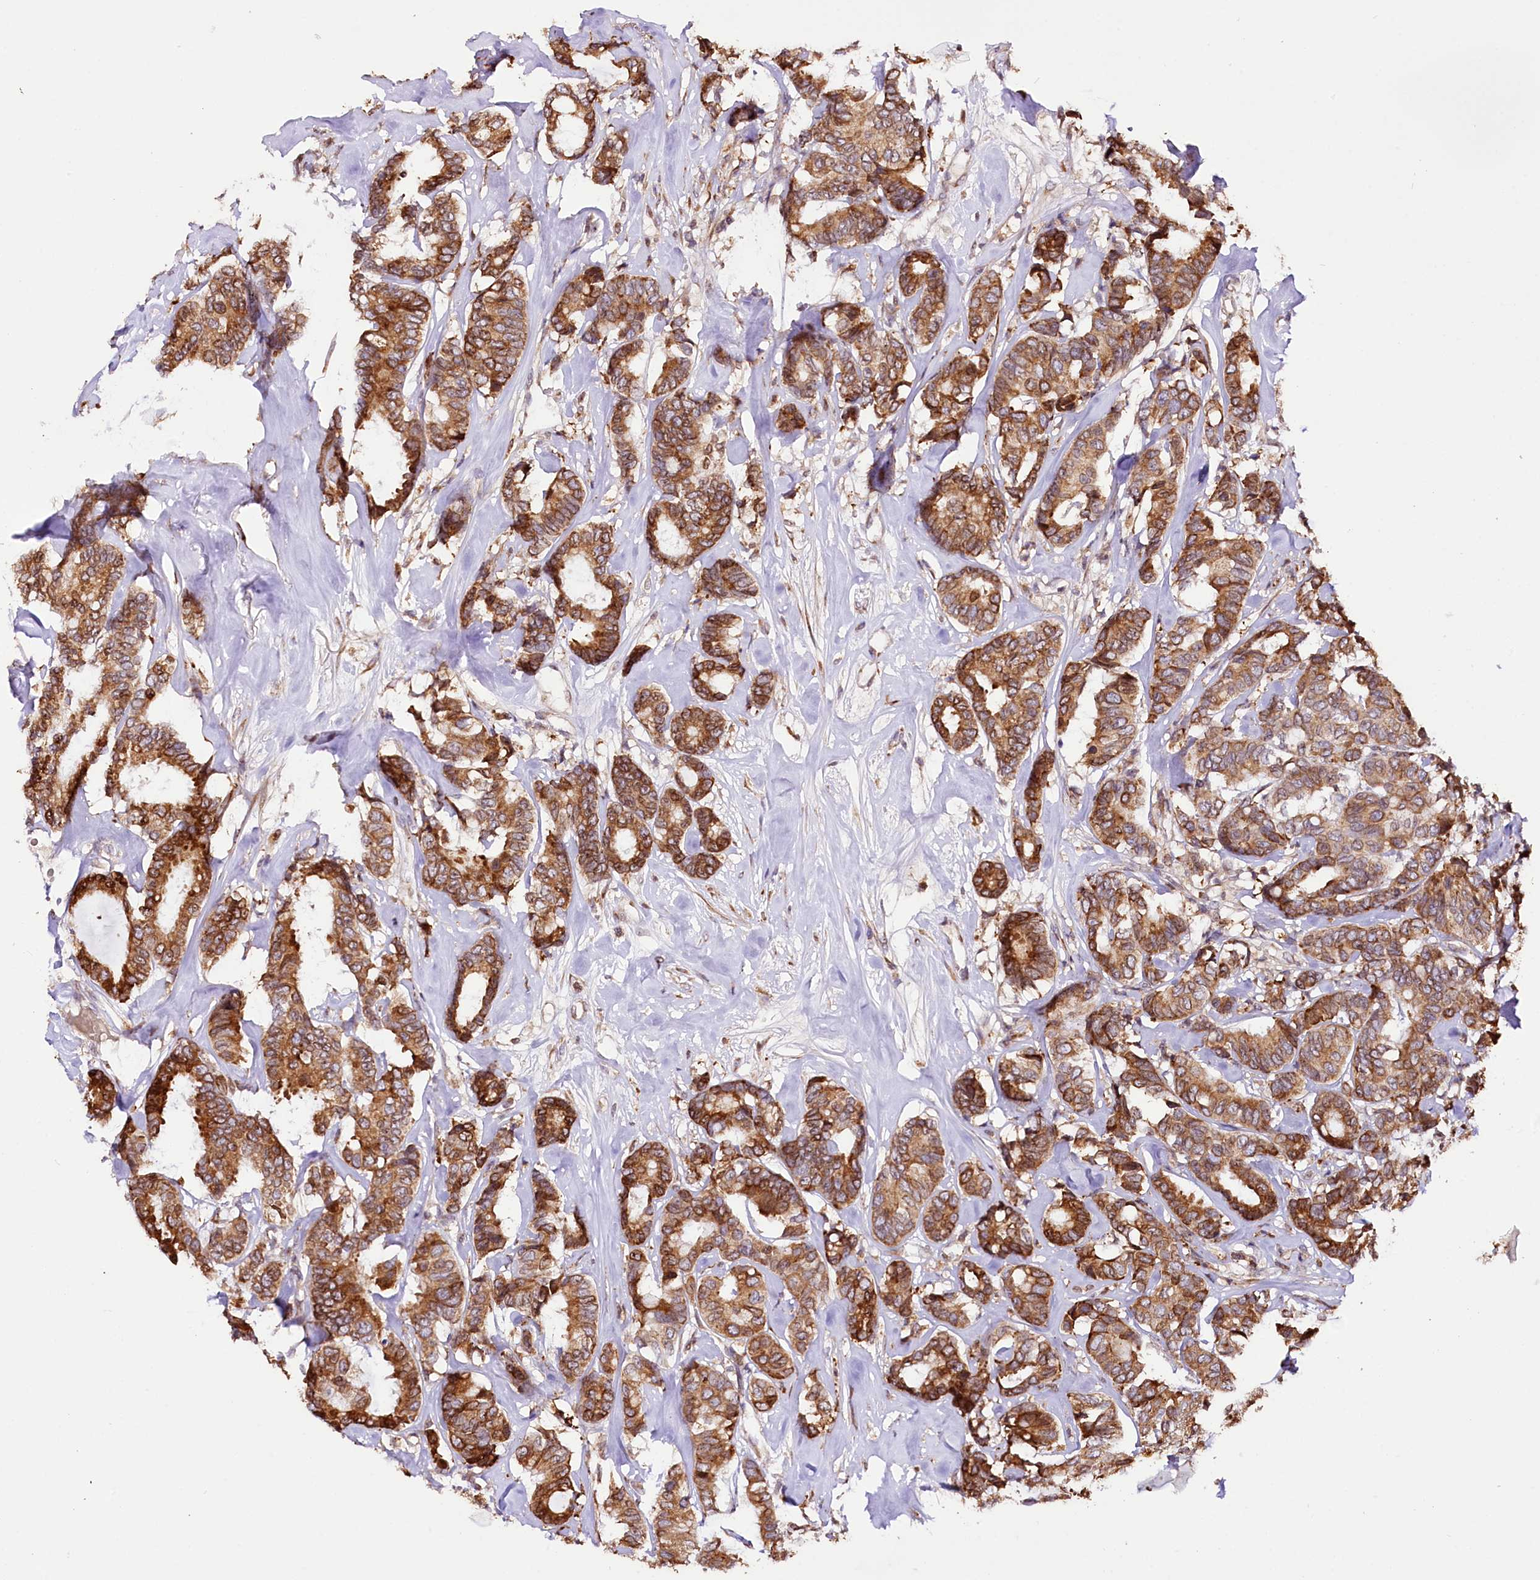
{"staining": {"intensity": "moderate", "quantity": ">75%", "location": "cytoplasmic/membranous"}, "tissue": "breast cancer", "cell_type": "Tumor cells", "image_type": "cancer", "snomed": [{"axis": "morphology", "description": "Duct carcinoma"}, {"axis": "topography", "description": "Breast"}], "caption": "Immunohistochemistry image of human breast invasive ductal carcinoma stained for a protein (brown), which reveals medium levels of moderate cytoplasmic/membranous positivity in about >75% of tumor cells.", "gene": "CUTC", "patient": {"sex": "female", "age": 87}}